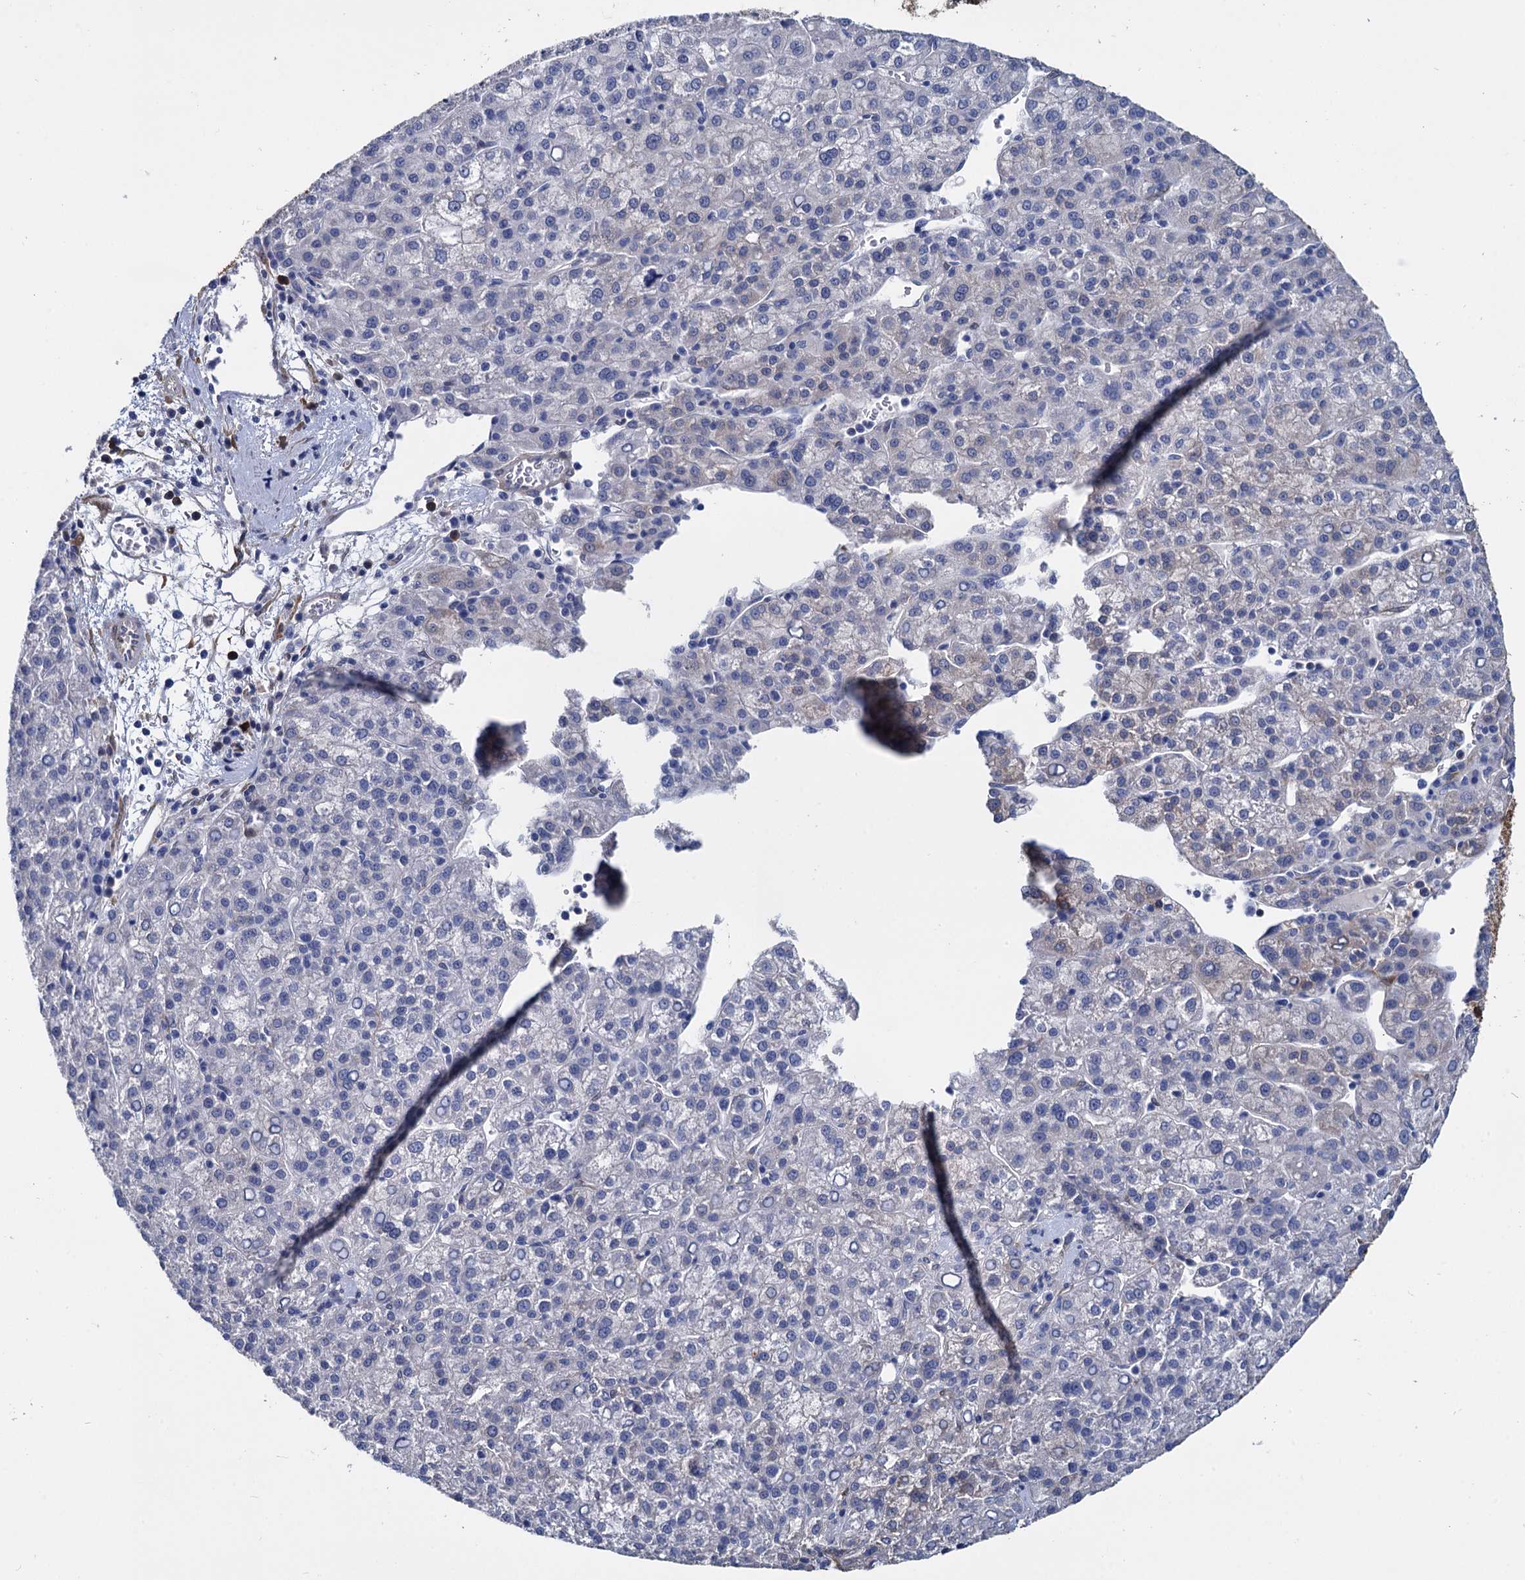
{"staining": {"intensity": "negative", "quantity": "none", "location": "none"}, "tissue": "liver cancer", "cell_type": "Tumor cells", "image_type": "cancer", "snomed": [{"axis": "morphology", "description": "Carcinoma, Hepatocellular, NOS"}, {"axis": "topography", "description": "Liver"}], "caption": "DAB (3,3'-diaminobenzidine) immunohistochemical staining of human liver cancer (hepatocellular carcinoma) displays no significant staining in tumor cells. (DAB immunohistochemistry, high magnification).", "gene": "GSTM3", "patient": {"sex": "female", "age": 58}}